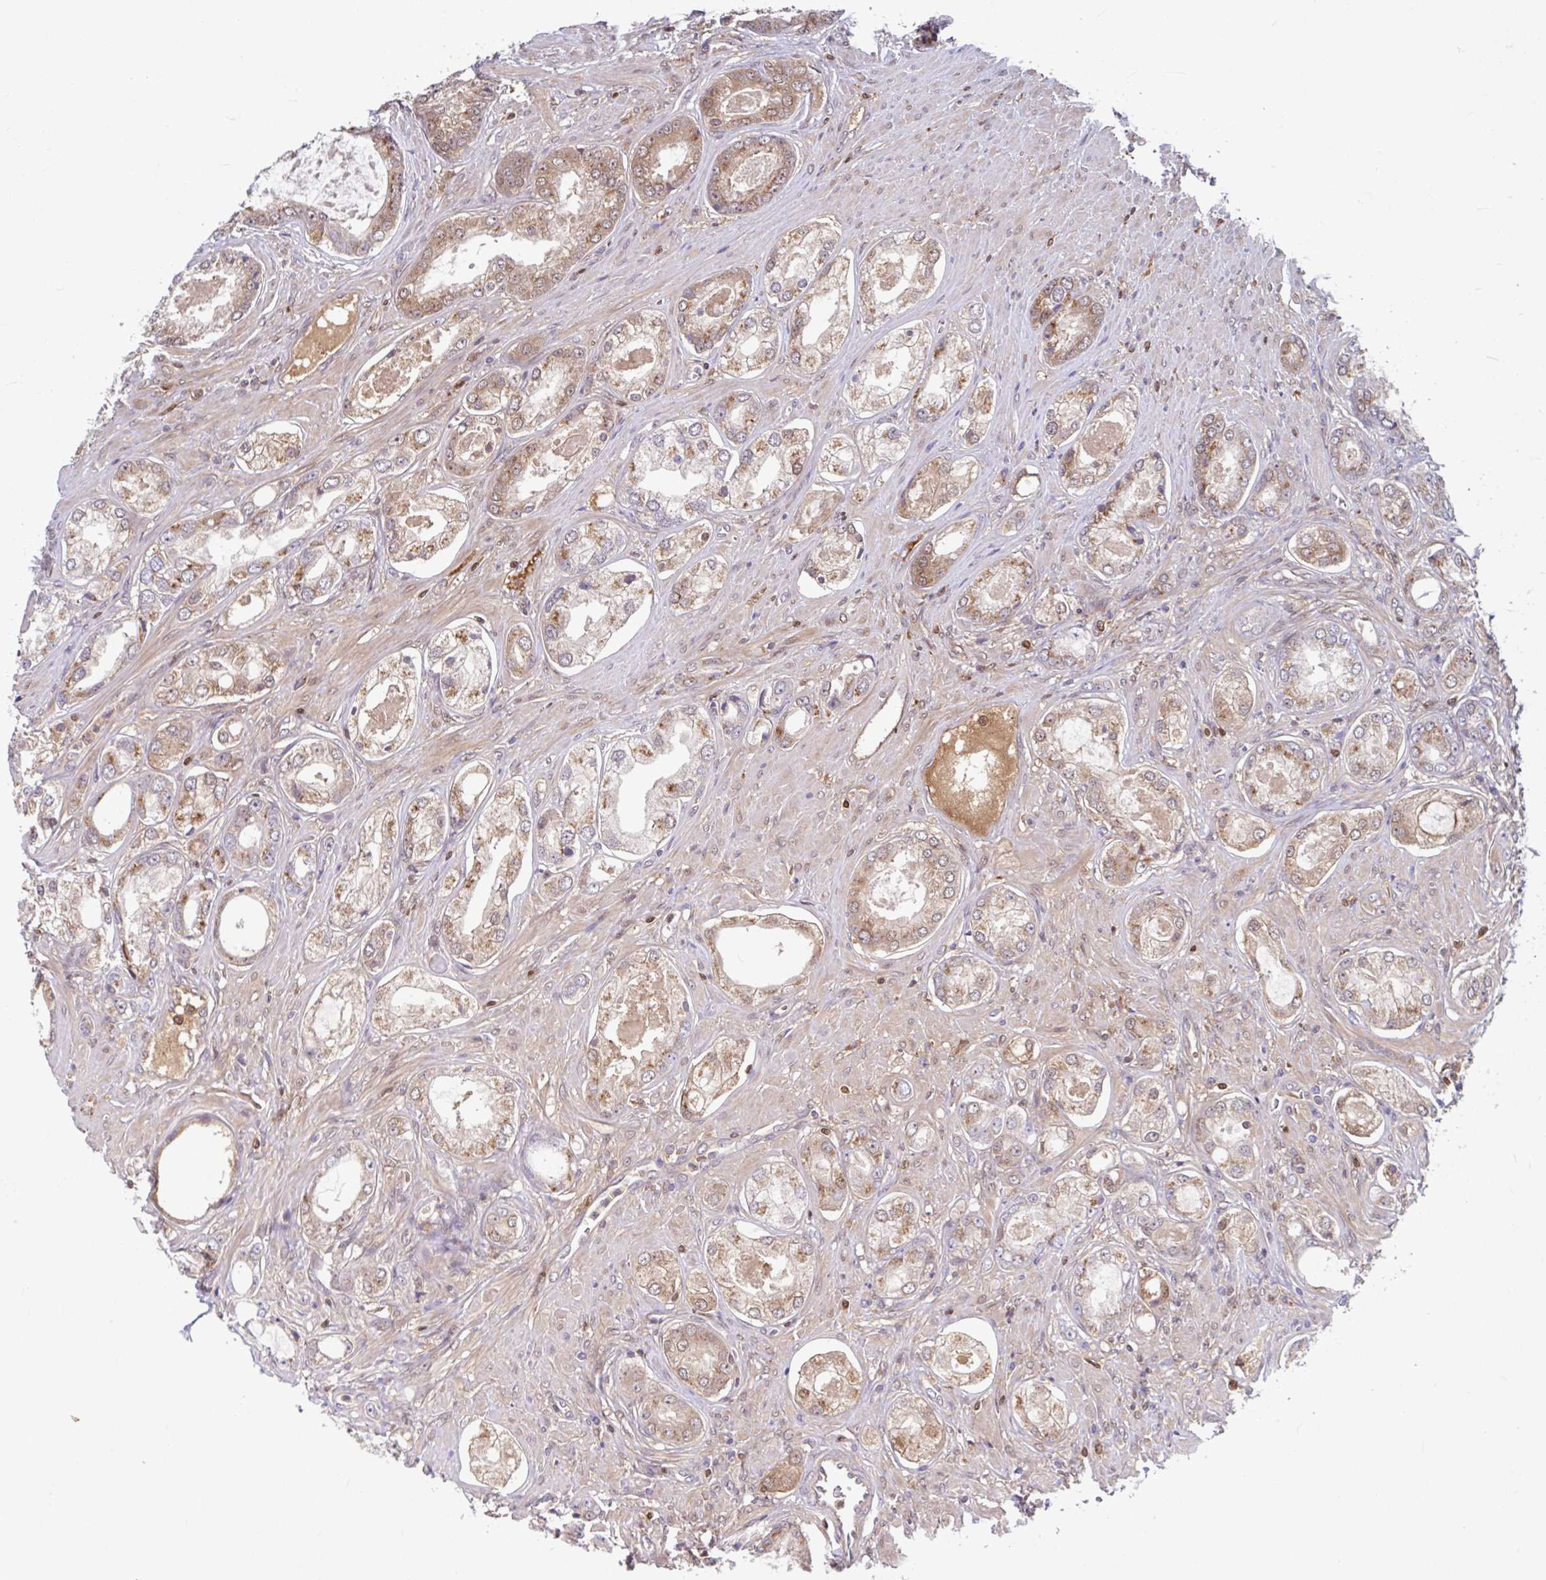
{"staining": {"intensity": "moderate", "quantity": ">75%", "location": "cytoplasmic/membranous,nuclear"}, "tissue": "prostate cancer", "cell_type": "Tumor cells", "image_type": "cancer", "snomed": [{"axis": "morphology", "description": "Adenocarcinoma, Low grade"}, {"axis": "topography", "description": "Prostate"}], "caption": "Prostate adenocarcinoma (low-grade) stained with a protein marker displays moderate staining in tumor cells.", "gene": "BLVRA", "patient": {"sex": "male", "age": 68}}